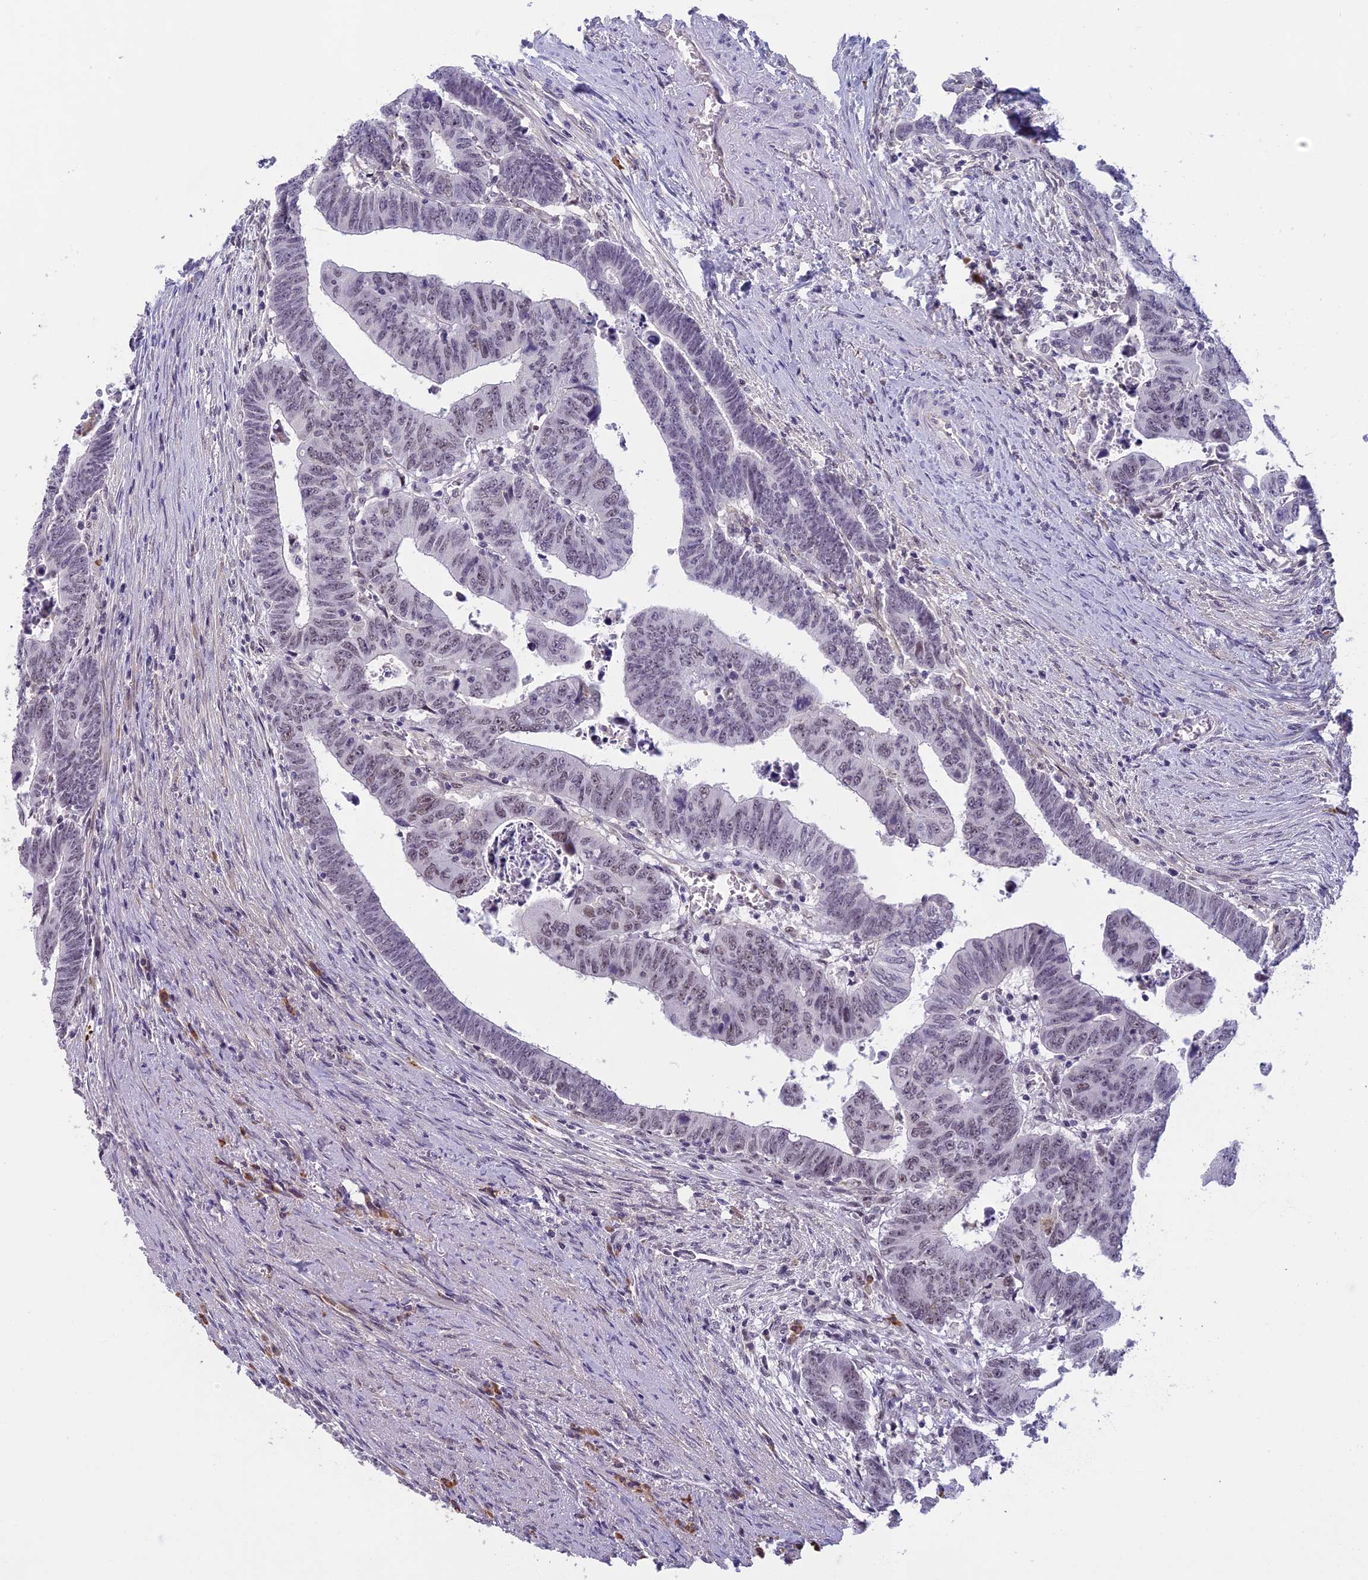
{"staining": {"intensity": "weak", "quantity": "<25%", "location": "nuclear"}, "tissue": "colorectal cancer", "cell_type": "Tumor cells", "image_type": "cancer", "snomed": [{"axis": "morphology", "description": "Normal tissue, NOS"}, {"axis": "morphology", "description": "Adenocarcinoma, NOS"}, {"axis": "topography", "description": "Rectum"}], "caption": "Immunohistochemistry (IHC) of human colorectal cancer exhibits no expression in tumor cells.", "gene": "MORF4L1", "patient": {"sex": "female", "age": 65}}